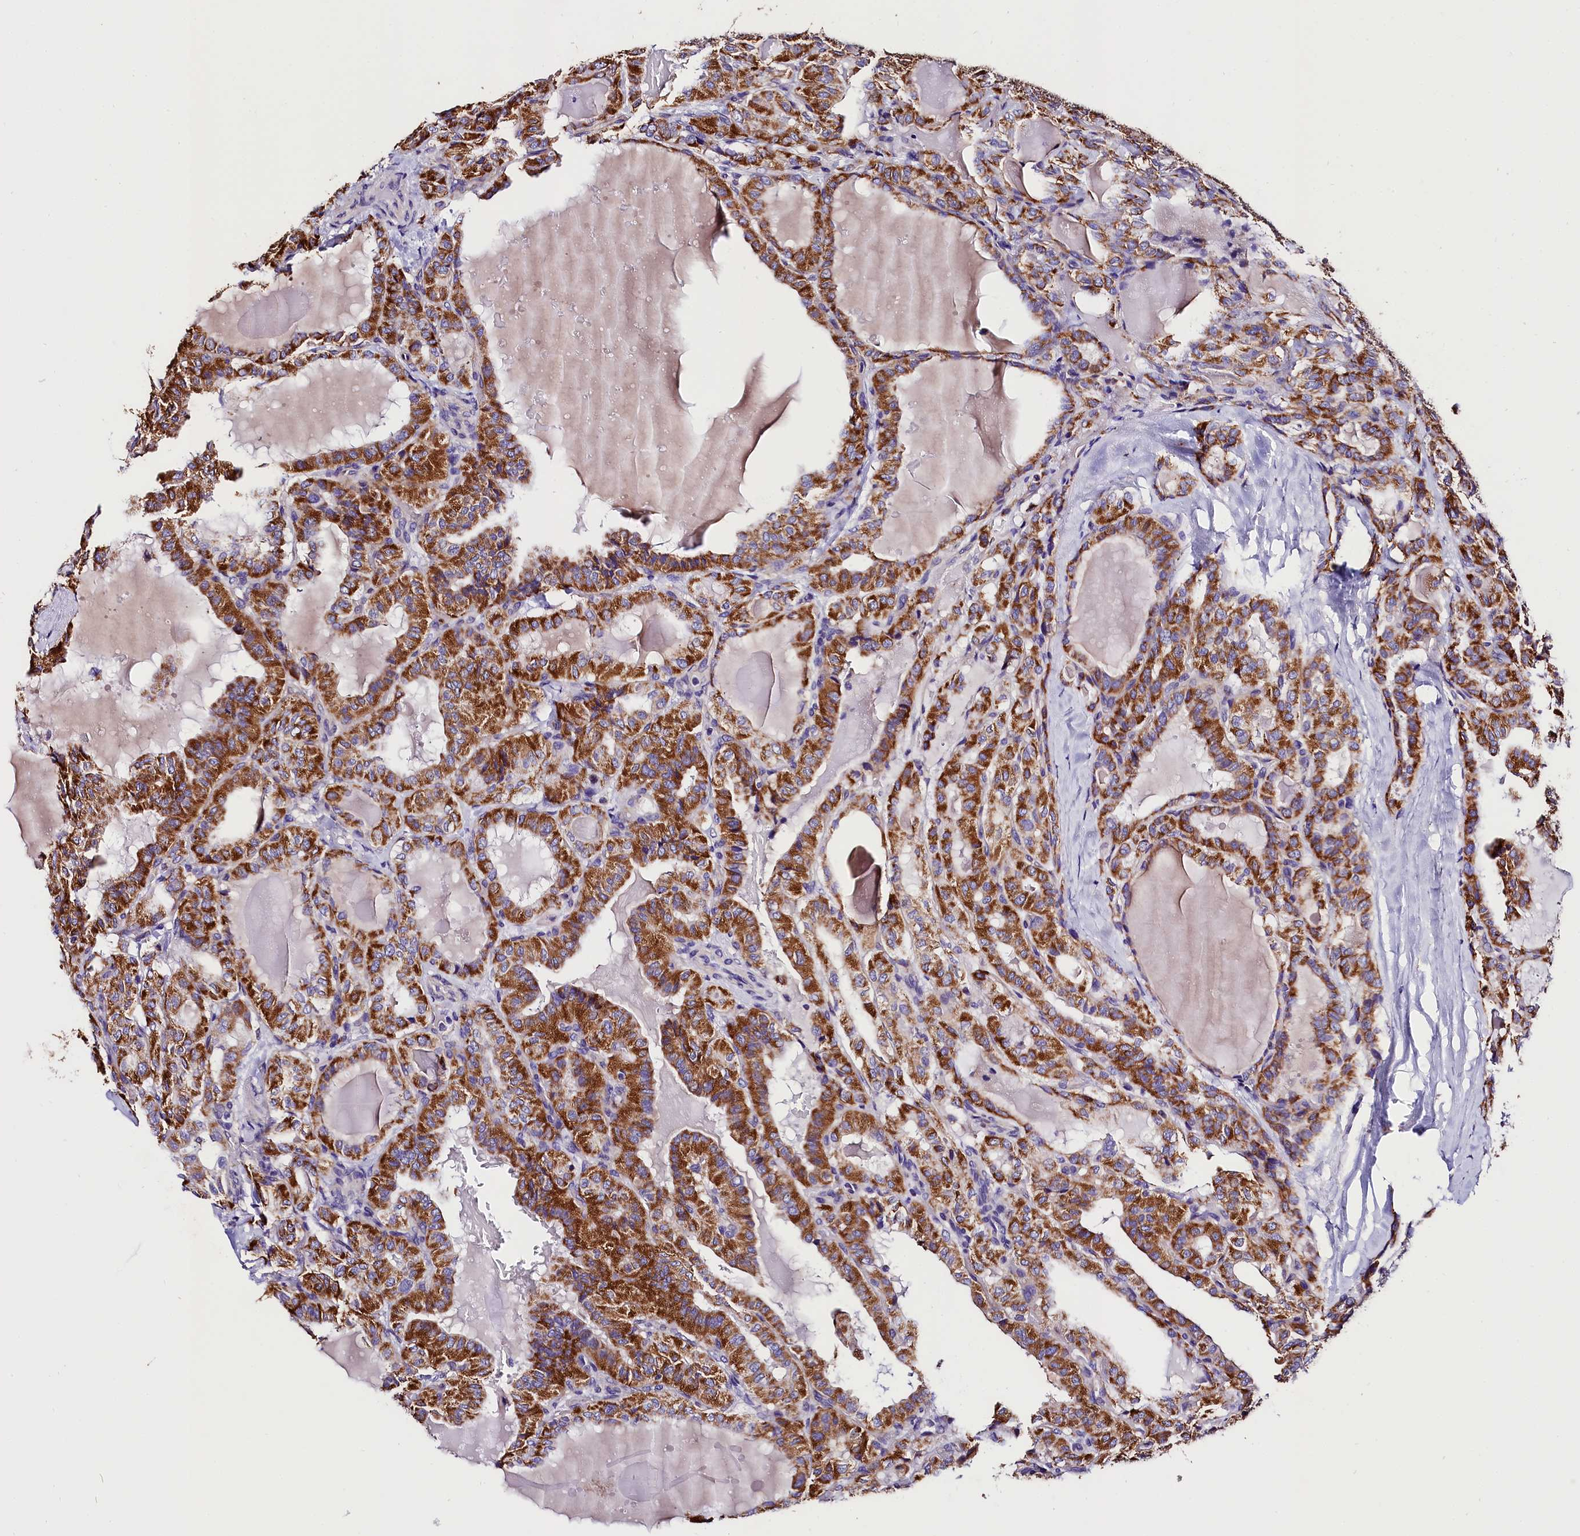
{"staining": {"intensity": "strong", "quantity": ">75%", "location": "cytoplasmic/membranous"}, "tissue": "thyroid cancer", "cell_type": "Tumor cells", "image_type": "cancer", "snomed": [{"axis": "morphology", "description": "Papillary adenocarcinoma, NOS"}, {"axis": "topography", "description": "Thyroid gland"}], "caption": "Thyroid cancer tissue shows strong cytoplasmic/membranous staining in about >75% of tumor cells, visualized by immunohistochemistry. (IHC, brightfield microscopy, high magnification).", "gene": "ACAA2", "patient": {"sex": "male", "age": 77}}